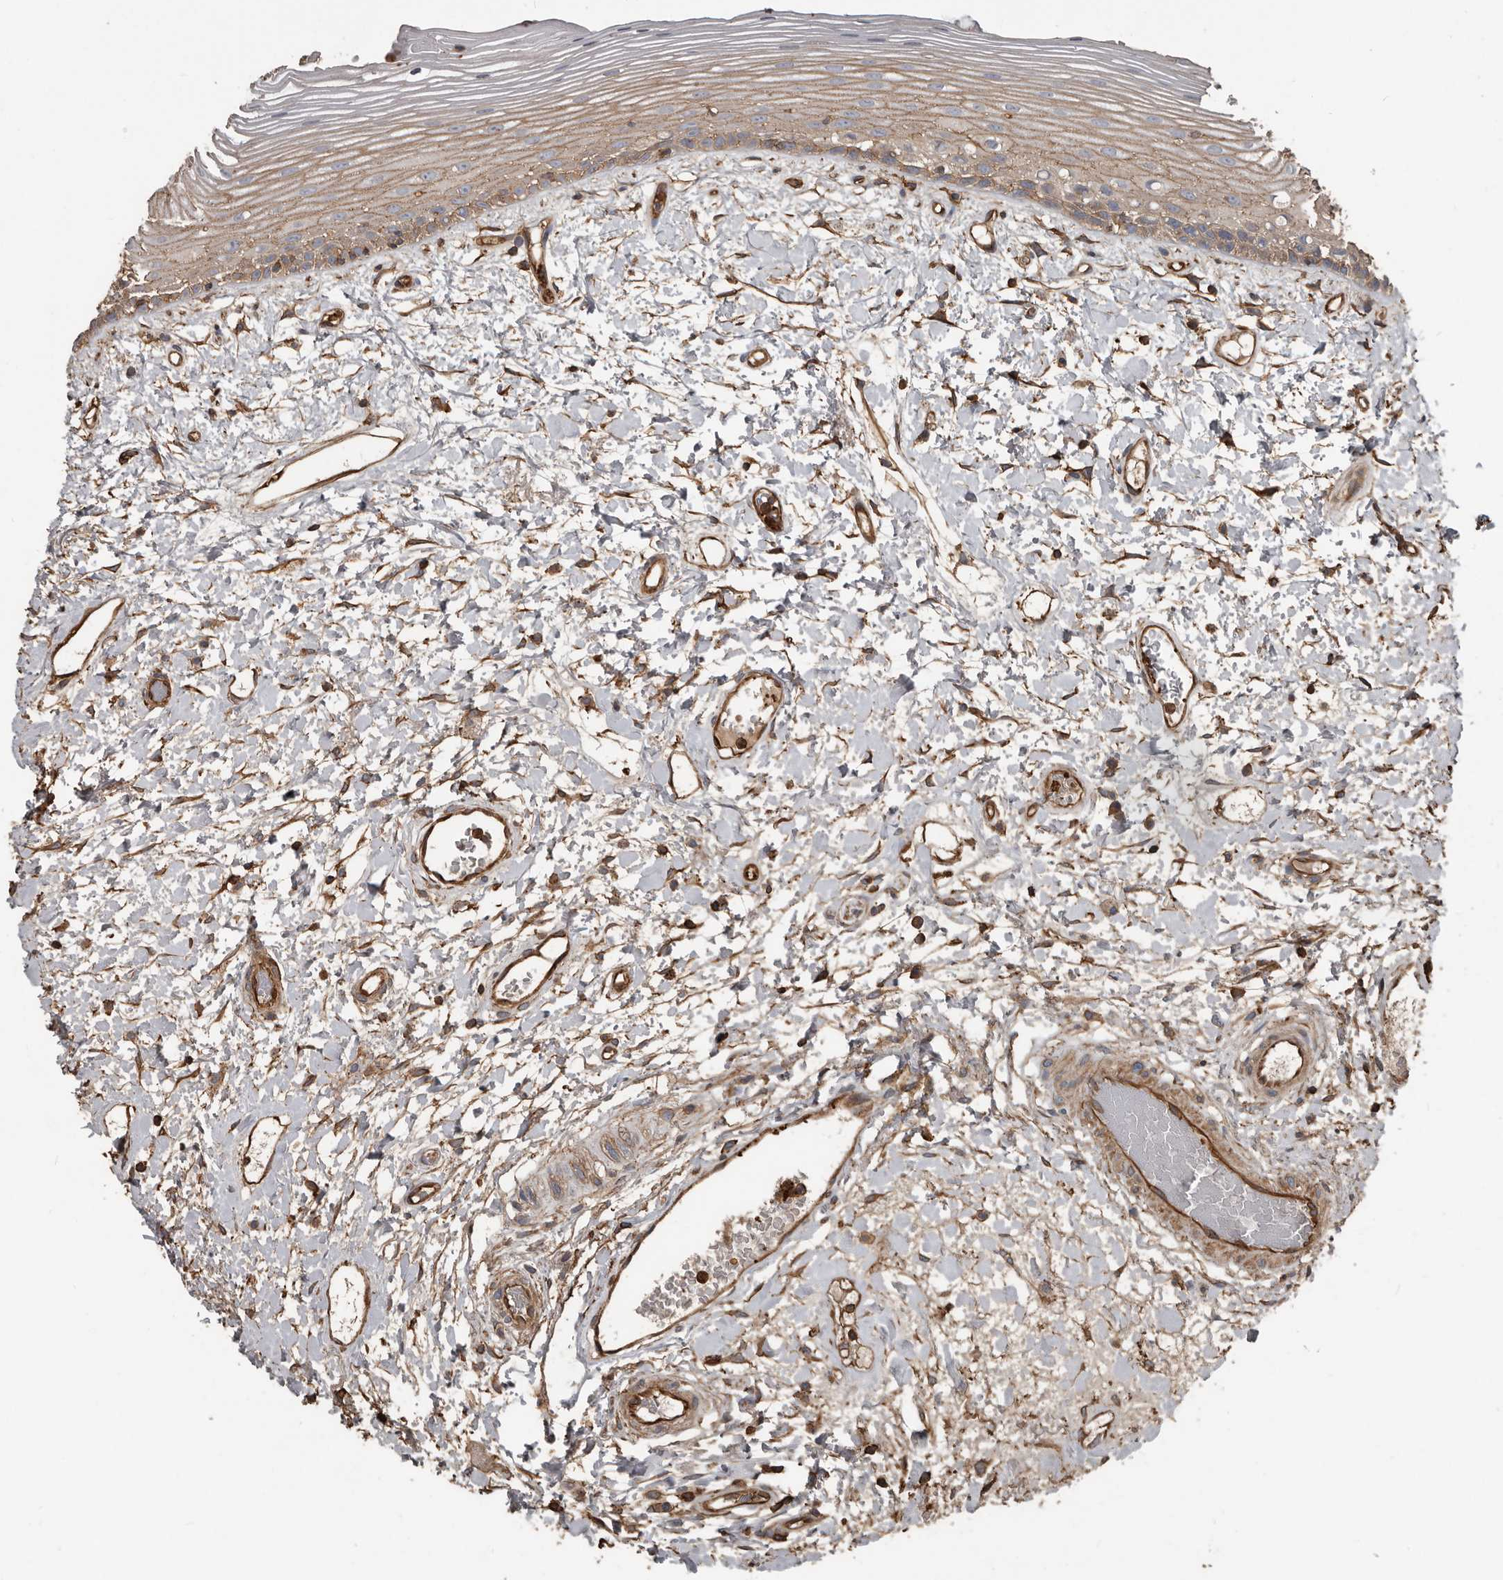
{"staining": {"intensity": "moderate", "quantity": ">75%", "location": "cytoplasmic/membranous"}, "tissue": "oral mucosa", "cell_type": "Squamous epithelial cells", "image_type": "normal", "snomed": [{"axis": "morphology", "description": "Normal tissue, NOS"}, {"axis": "topography", "description": "Oral tissue"}], "caption": "This is a micrograph of immunohistochemistry (IHC) staining of normal oral mucosa, which shows moderate expression in the cytoplasmic/membranous of squamous epithelial cells.", "gene": "DENND6B", "patient": {"sex": "female", "age": 76}}